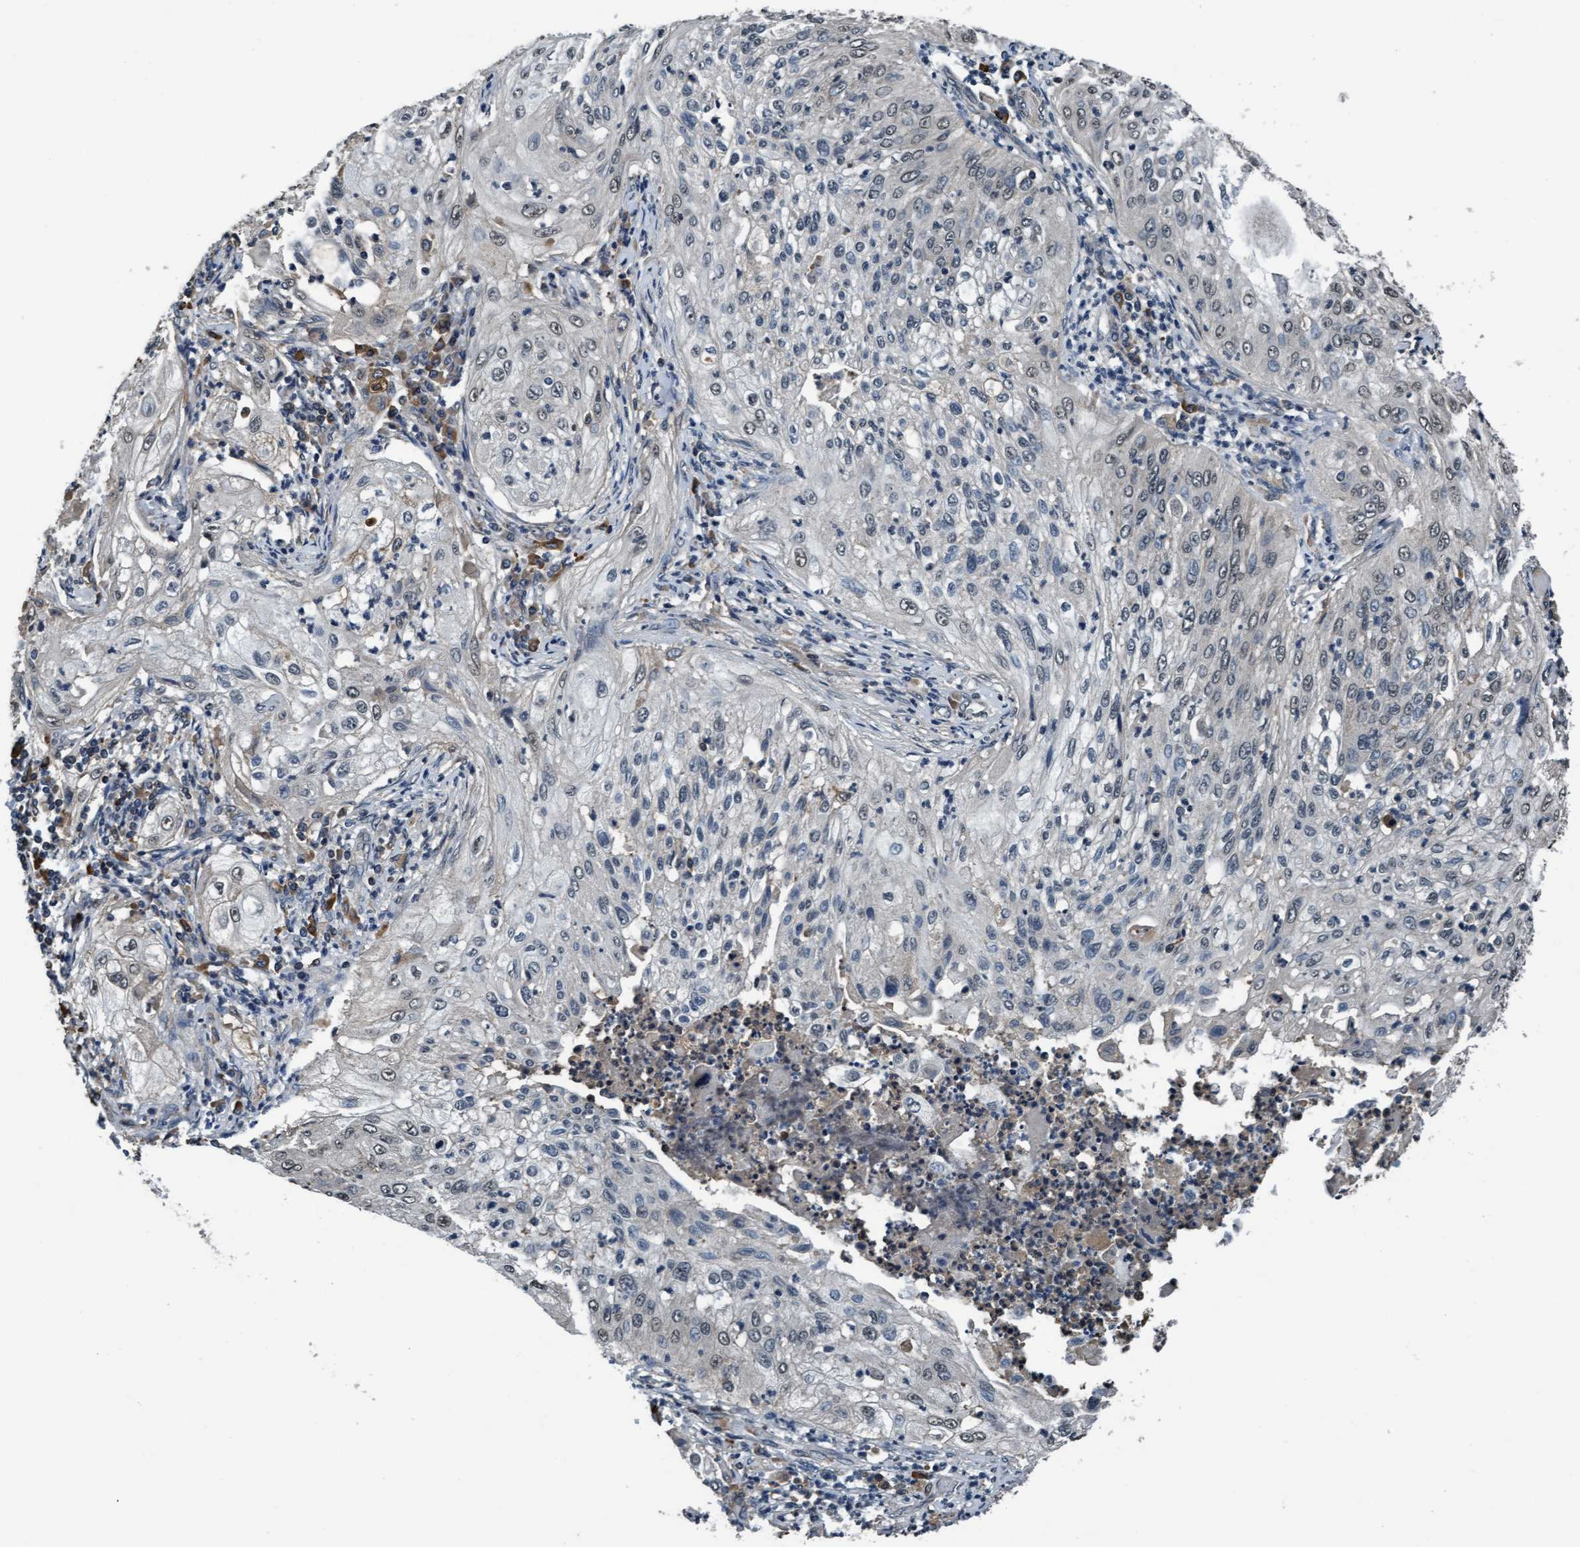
{"staining": {"intensity": "weak", "quantity": "<25%", "location": "nuclear"}, "tissue": "lung cancer", "cell_type": "Tumor cells", "image_type": "cancer", "snomed": [{"axis": "morphology", "description": "Inflammation, NOS"}, {"axis": "morphology", "description": "Squamous cell carcinoma, NOS"}, {"axis": "topography", "description": "Lymph node"}, {"axis": "topography", "description": "Soft tissue"}, {"axis": "topography", "description": "Lung"}], "caption": "High power microscopy image of an immunohistochemistry histopathology image of lung cancer (squamous cell carcinoma), revealing no significant positivity in tumor cells.", "gene": "WASF1", "patient": {"sex": "male", "age": 66}}